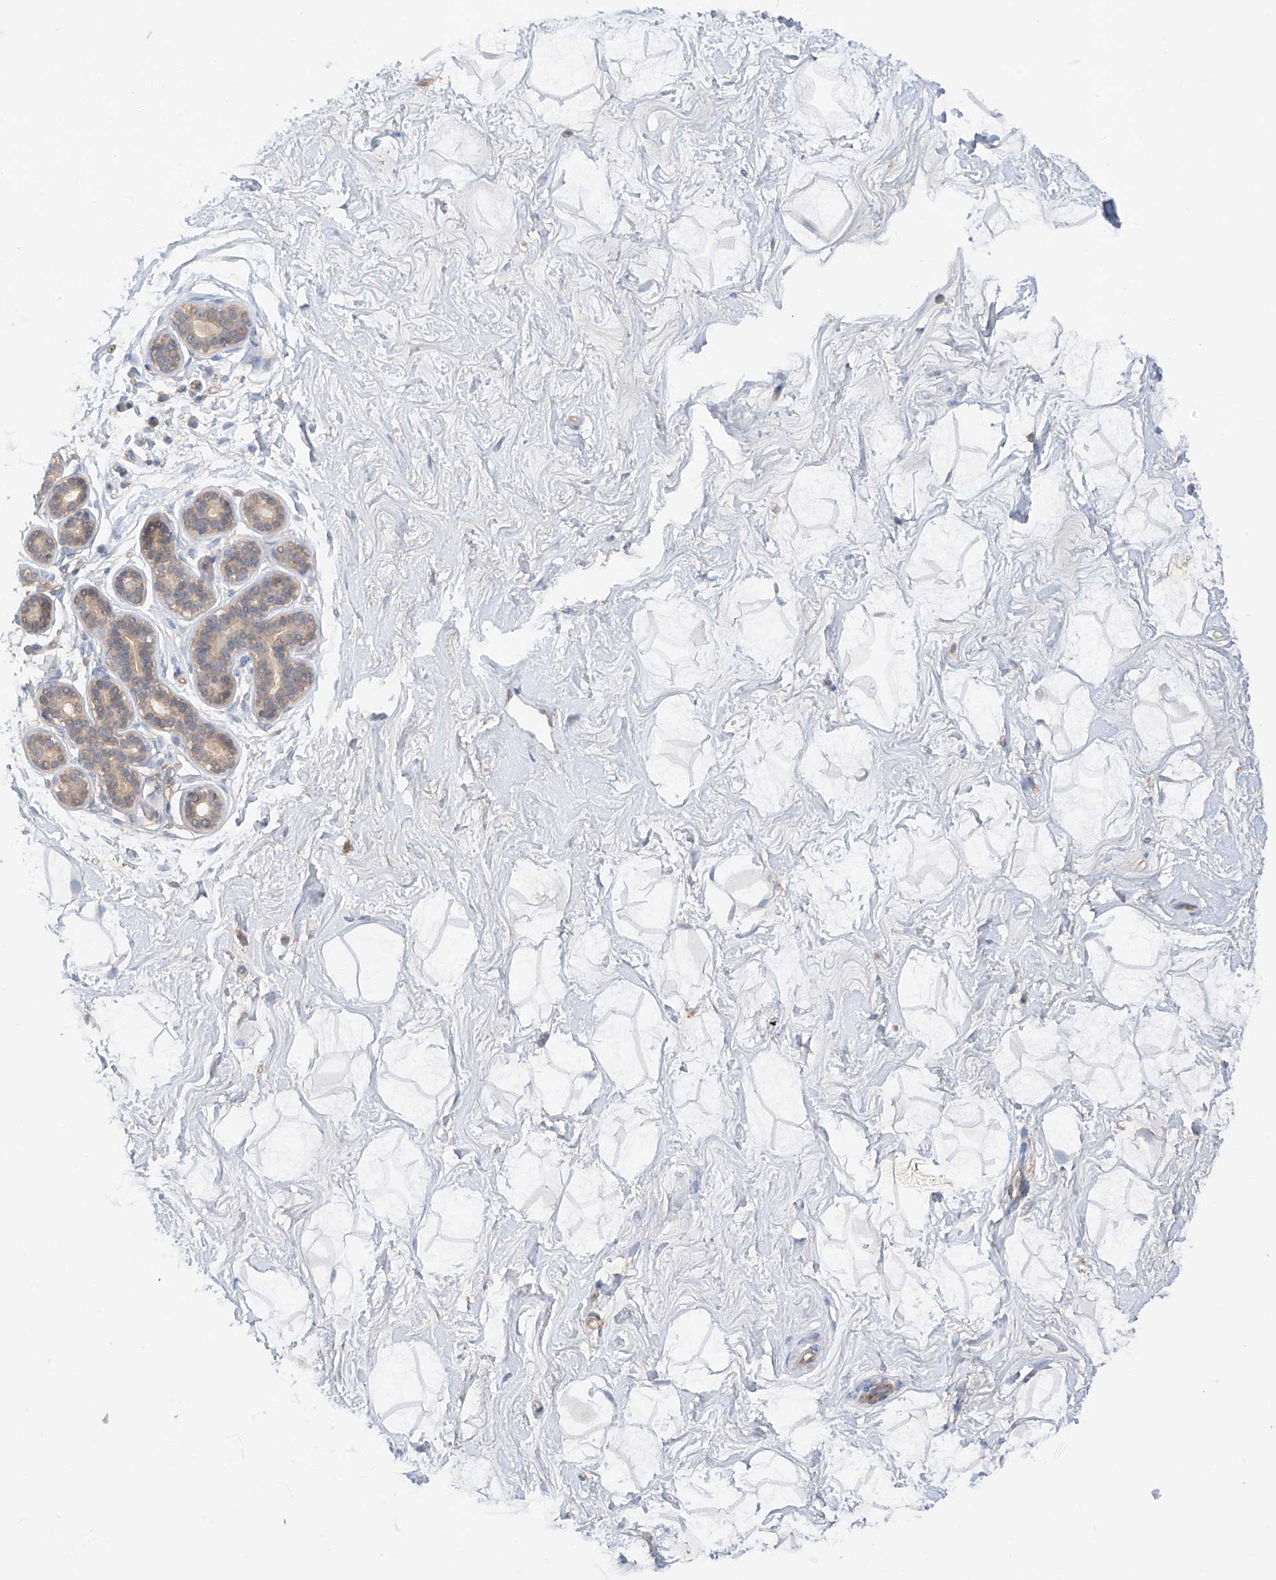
{"staining": {"intensity": "negative", "quantity": "none", "location": "none"}, "tissue": "breast", "cell_type": "Adipocytes", "image_type": "normal", "snomed": [{"axis": "morphology", "description": "Normal tissue, NOS"}, {"axis": "morphology", "description": "Adenoma, NOS"}, {"axis": "topography", "description": "Breast"}], "caption": "This image is of normal breast stained with immunohistochemistry (IHC) to label a protein in brown with the nuclei are counter-stained blue. There is no expression in adipocytes.", "gene": "CACNA2D4", "patient": {"sex": "female", "age": 23}}